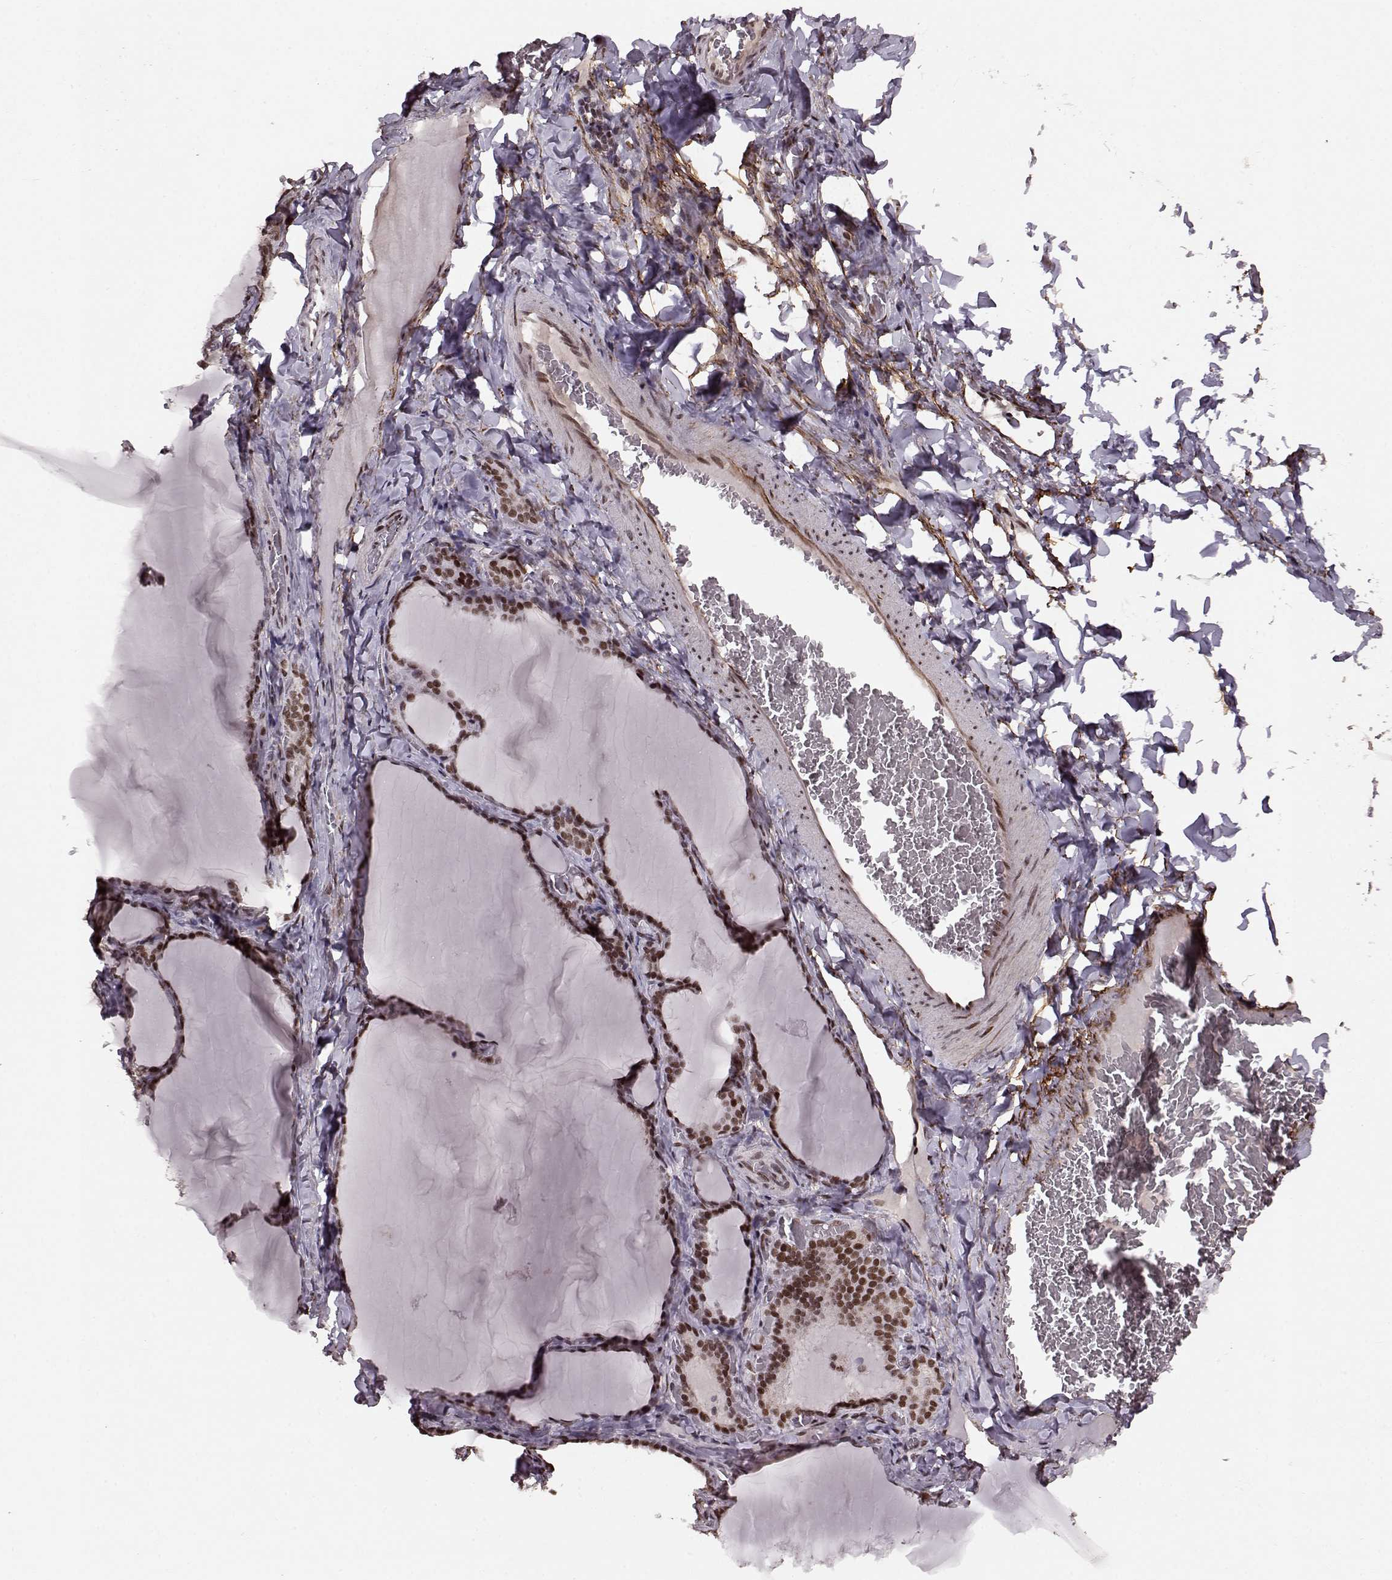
{"staining": {"intensity": "strong", "quantity": ">75%", "location": "nuclear"}, "tissue": "thyroid gland", "cell_type": "Glandular cells", "image_type": "normal", "snomed": [{"axis": "morphology", "description": "Normal tissue, NOS"}, {"axis": "morphology", "description": "Hyperplasia, NOS"}, {"axis": "topography", "description": "Thyroid gland"}], "caption": "This photomicrograph demonstrates normal thyroid gland stained with immunohistochemistry to label a protein in brown. The nuclear of glandular cells show strong positivity for the protein. Nuclei are counter-stained blue.", "gene": "RRAGD", "patient": {"sex": "female", "age": 27}}